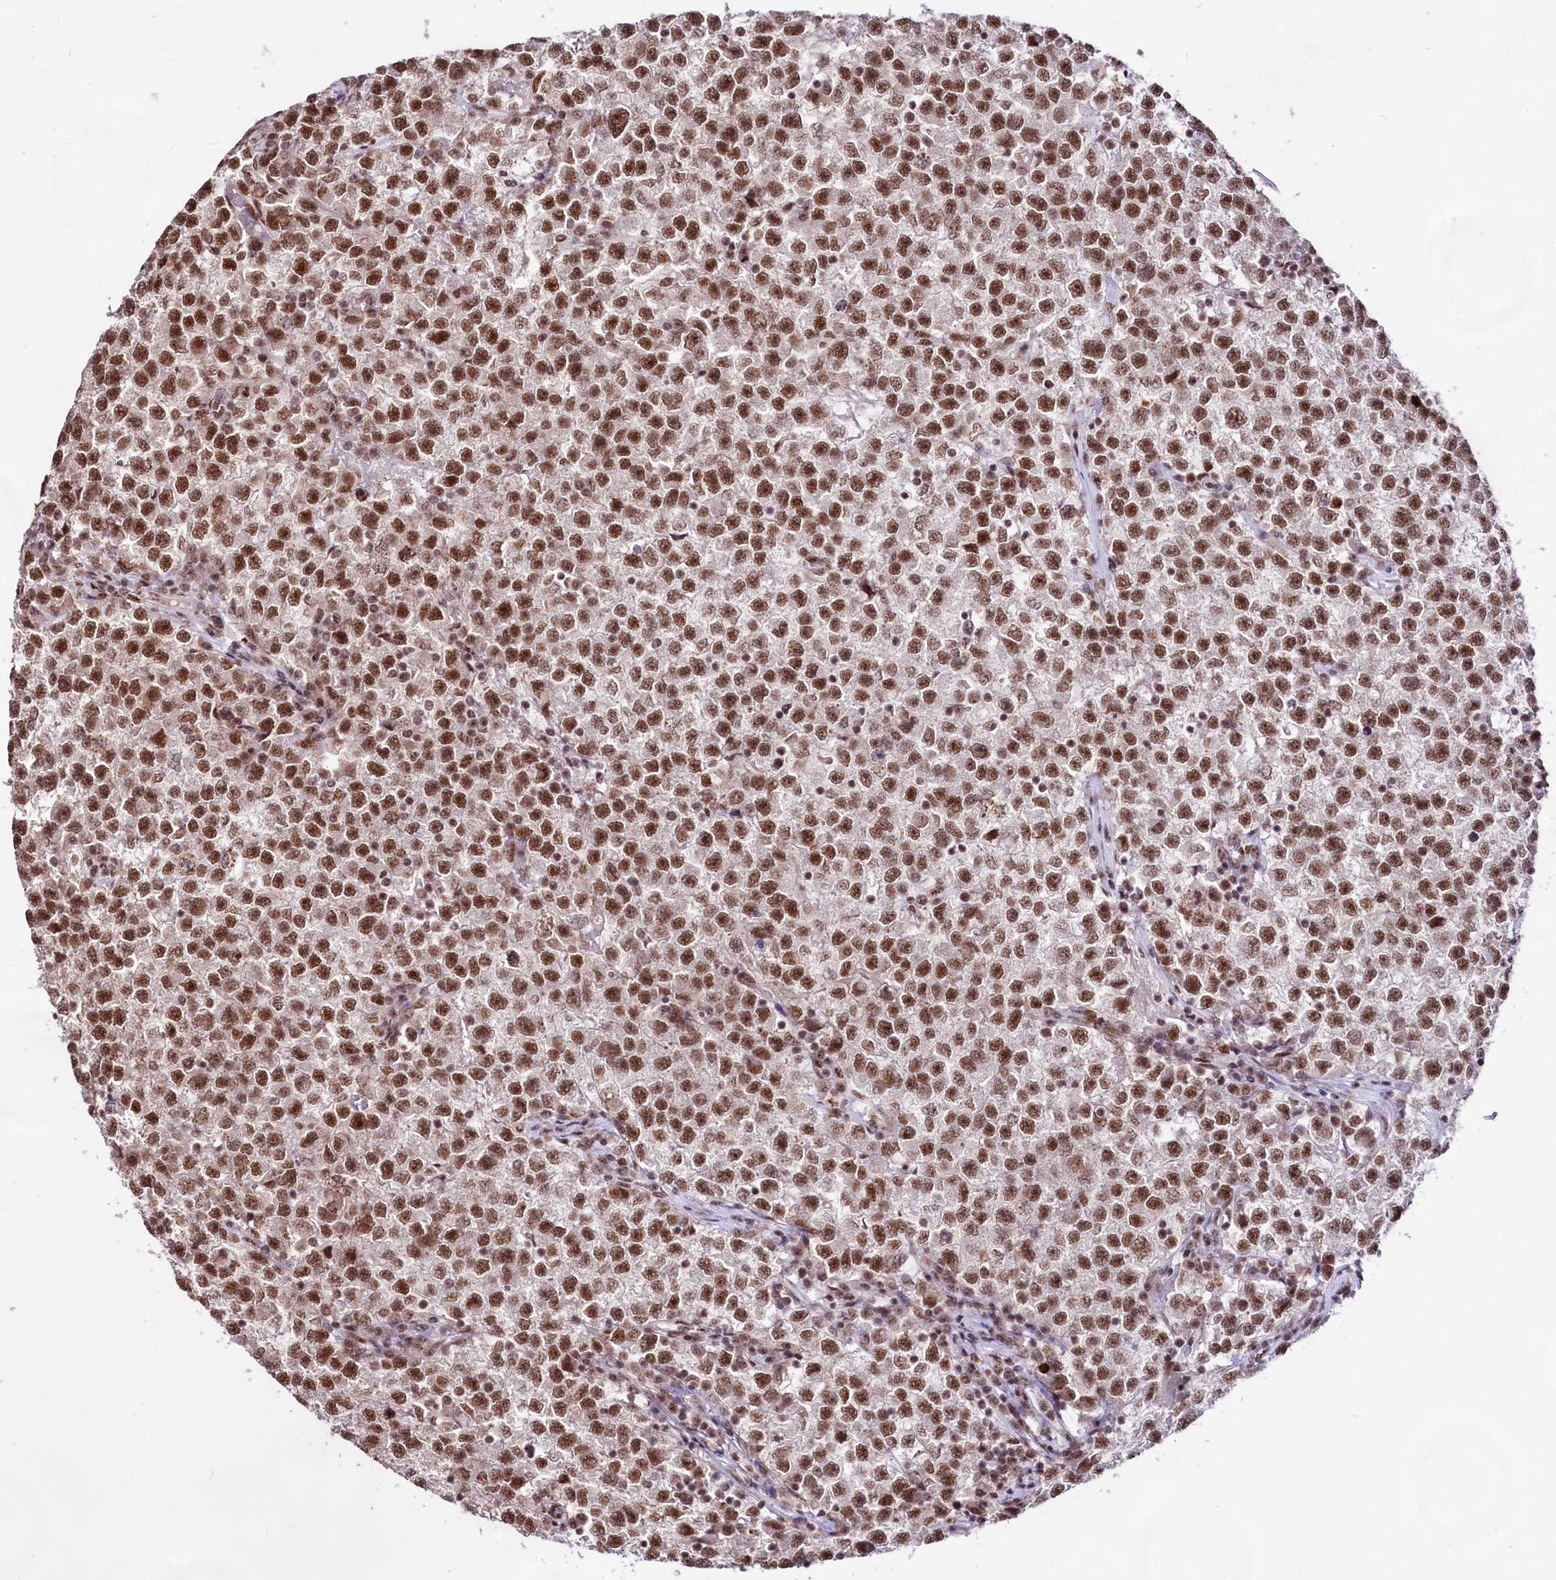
{"staining": {"intensity": "strong", "quantity": ">75%", "location": "nuclear"}, "tissue": "testis cancer", "cell_type": "Tumor cells", "image_type": "cancer", "snomed": [{"axis": "morphology", "description": "Seminoma, NOS"}, {"axis": "topography", "description": "Testis"}], "caption": "This histopathology image demonstrates immunohistochemistry staining of human seminoma (testis), with high strong nuclear expression in about >75% of tumor cells.", "gene": "HIRA", "patient": {"sex": "male", "age": 22}}